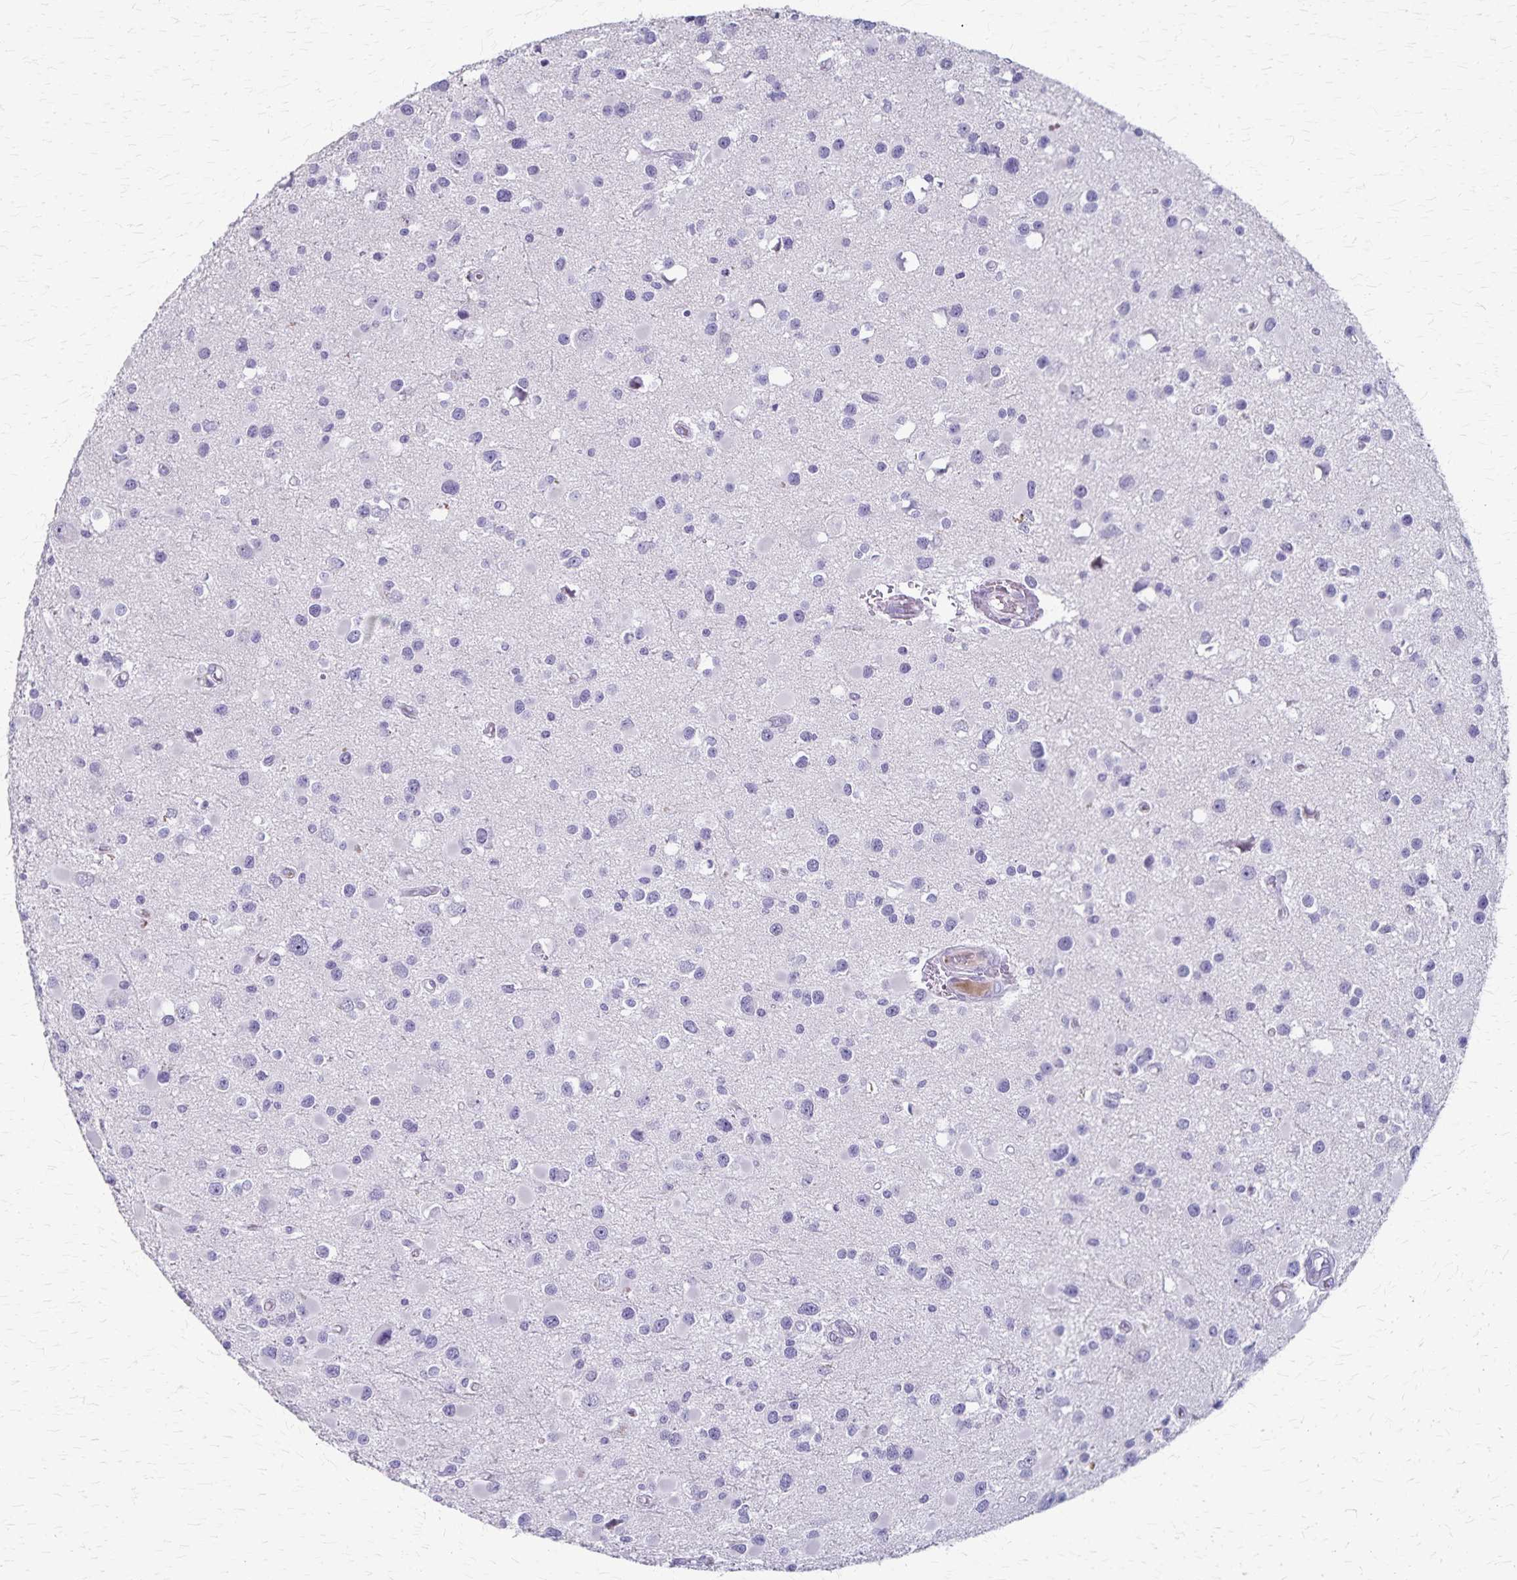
{"staining": {"intensity": "negative", "quantity": "none", "location": "none"}, "tissue": "glioma", "cell_type": "Tumor cells", "image_type": "cancer", "snomed": [{"axis": "morphology", "description": "Glioma, malignant, High grade"}, {"axis": "topography", "description": "Brain"}], "caption": "Tumor cells are negative for brown protein staining in malignant glioma (high-grade). (DAB (3,3'-diaminobenzidine) IHC with hematoxylin counter stain).", "gene": "RASL10B", "patient": {"sex": "male", "age": 54}}